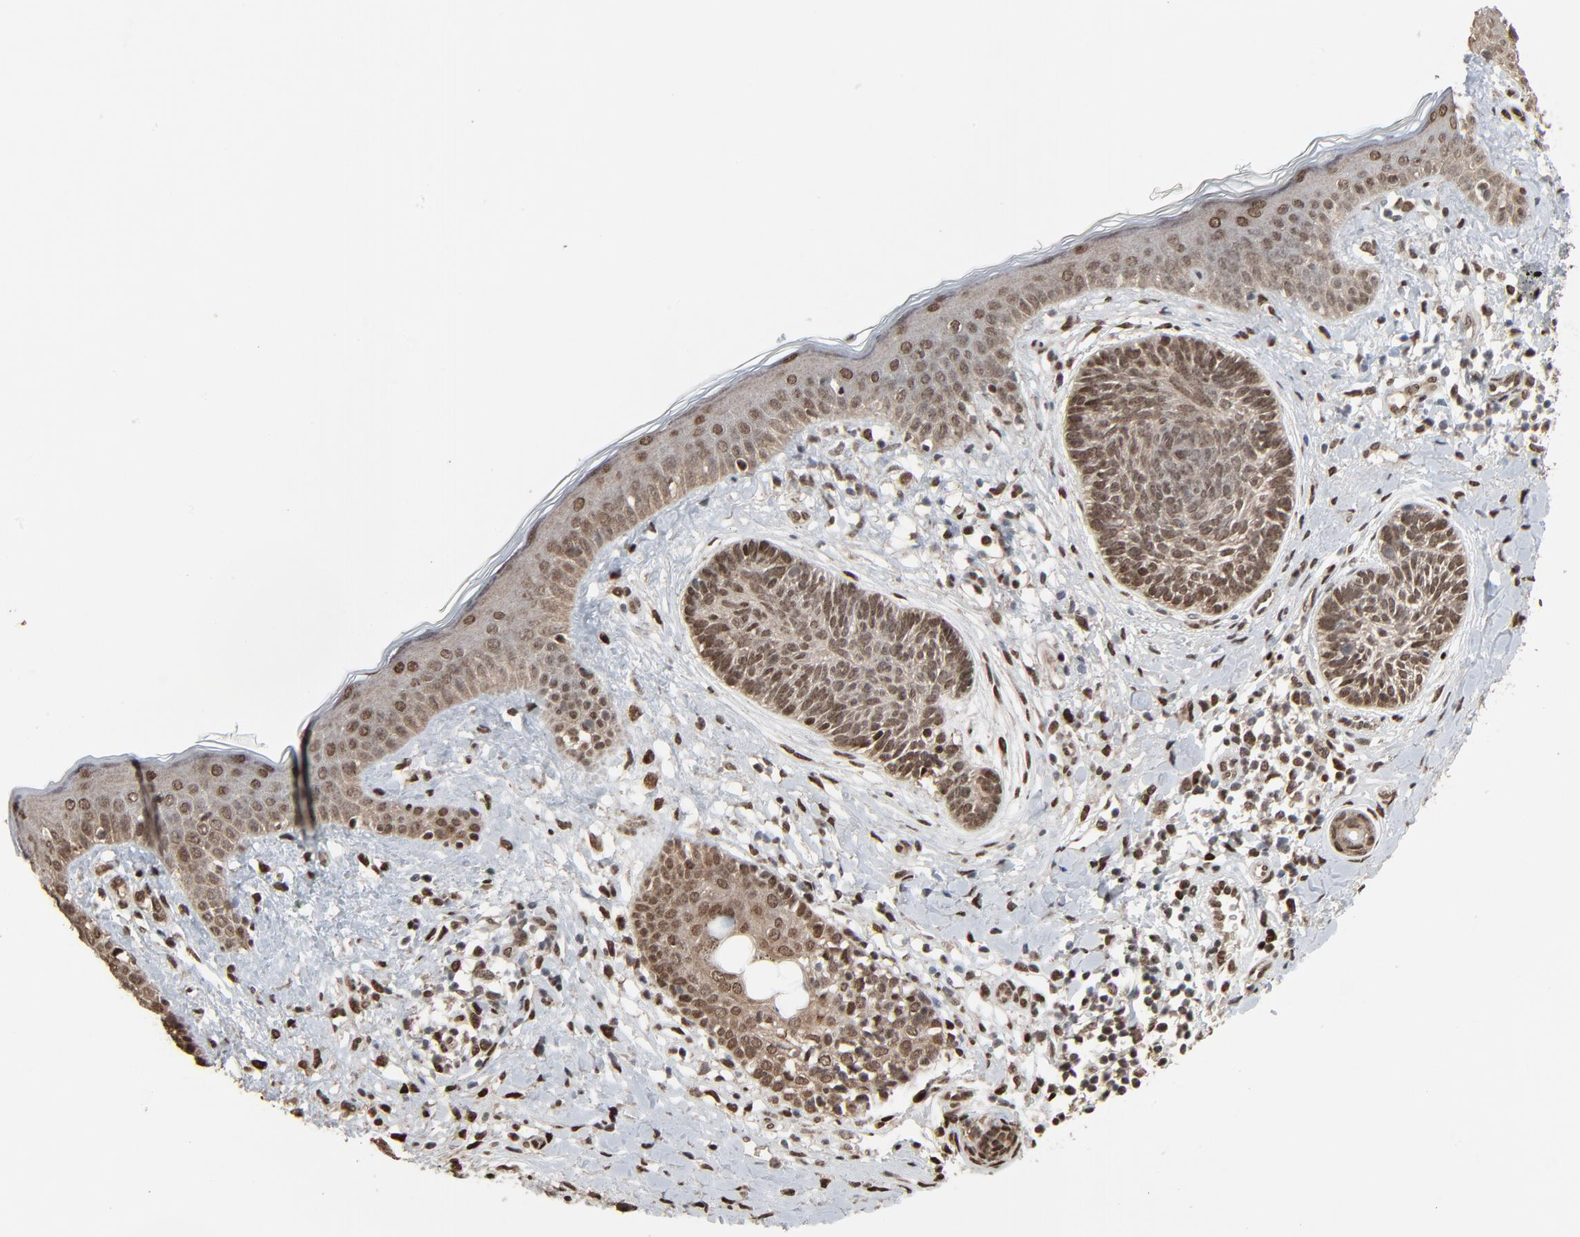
{"staining": {"intensity": "moderate", "quantity": ">75%", "location": "cytoplasmic/membranous,nuclear"}, "tissue": "skin cancer", "cell_type": "Tumor cells", "image_type": "cancer", "snomed": [{"axis": "morphology", "description": "Normal tissue, NOS"}, {"axis": "morphology", "description": "Basal cell carcinoma"}, {"axis": "topography", "description": "Skin"}], "caption": "Immunohistochemistry (DAB (3,3'-diaminobenzidine)) staining of human skin cancer displays moderate cytoplasmic/membranous and nuclear protein positivity in about >75% of tumor cells. The protein of interest is stained brown, and the nuclei are stained in blue (DAB IHC with brightfield microscopy, high magnification).", "gene": "MEIS2", "patient": {"sex": "male", "age": 63}}